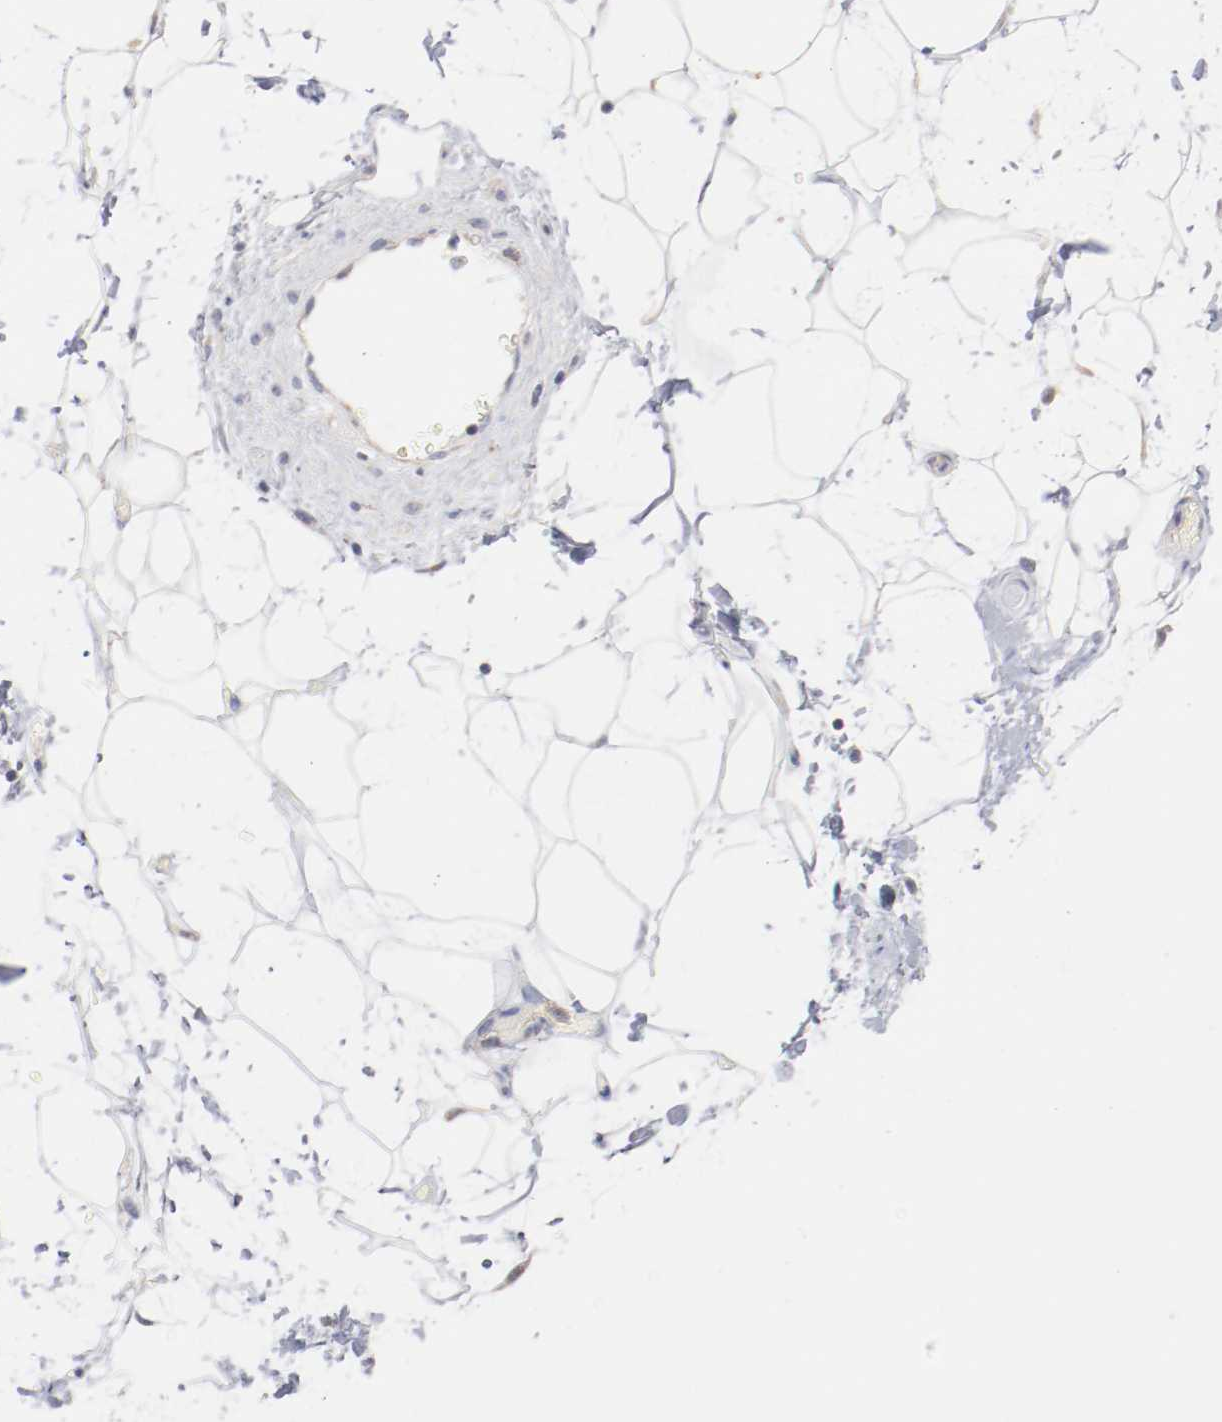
{"staining": {"intensity": "negative", "quantity": "none", "location": "none"}, "tissue": "adipose tissue", "cell_type": "Adipocytes", "image_type": "normal", "snomed": [{"axis": "morphology", "description": "Normal tissue, NOS"}, {"axis": "topography", "description": "Soft tissue"}], "caption": "This is an immunohistochemistry (IHC) photomicrograph of normal human adipose tissue. There is no positivity in adipocytes.", "gene": "SETD3", "patient": {"sex": "male", "age": 72}}